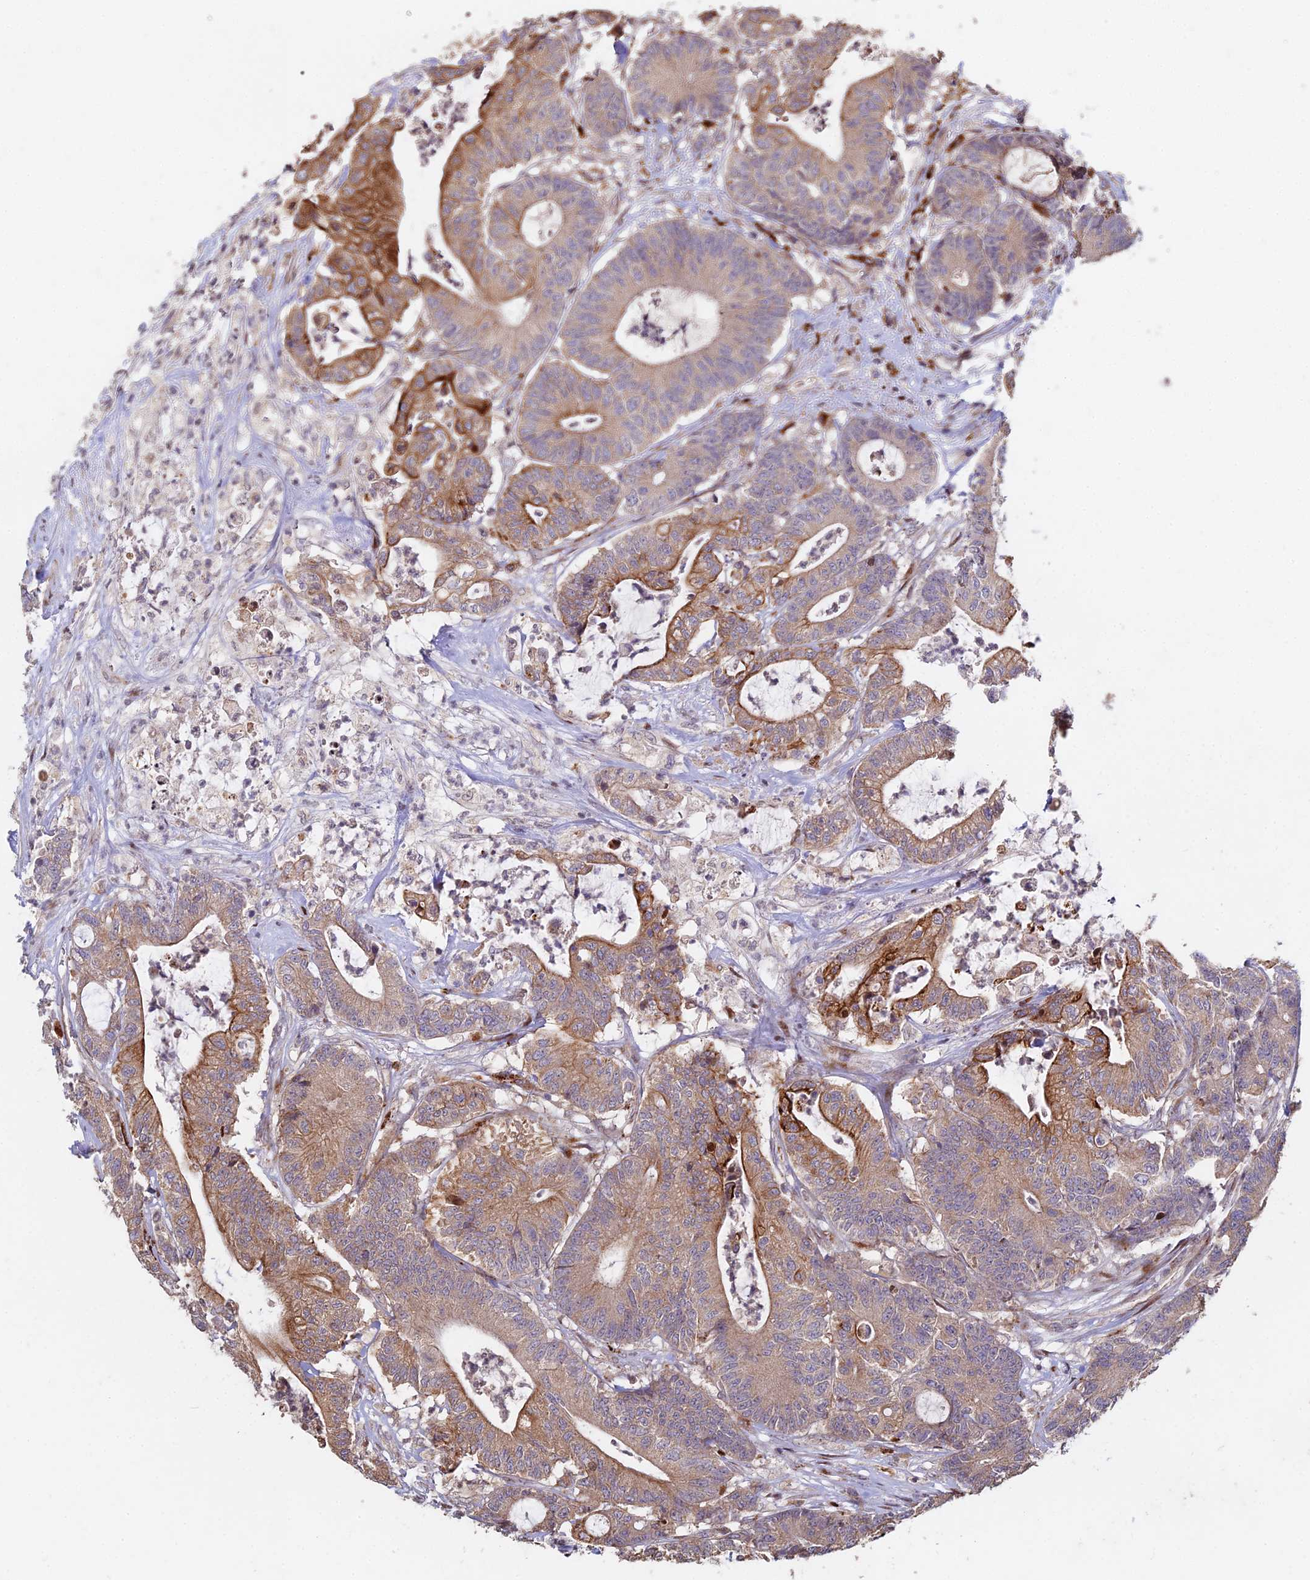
{"staining": {"intensity": "moderate", "quantity": ">75%", "location": "cytoplasmic/membranous"}, "tissue": "colorectal cancer", "cell_type": "Tumor cells", "image_type": "cancer", "snomed": [{"axis": "morphology", "description": "Adenocarcinoma, NOS"}, {"axis": "topography", "description": "Colon"}], "caption": "Immunohistochemical staining of human adenocarcinoma (colorectal) exhibits medium levels of moderate cytoplasmic/membranous protein expression in approximately >75% of tumor cells. (DAB (3,3'-diaminobenzidine) = brown stain, brightfield microscopy at high magnification).", "gene": "RBMS2", "patient": {"sex": "female", "age": 84}}